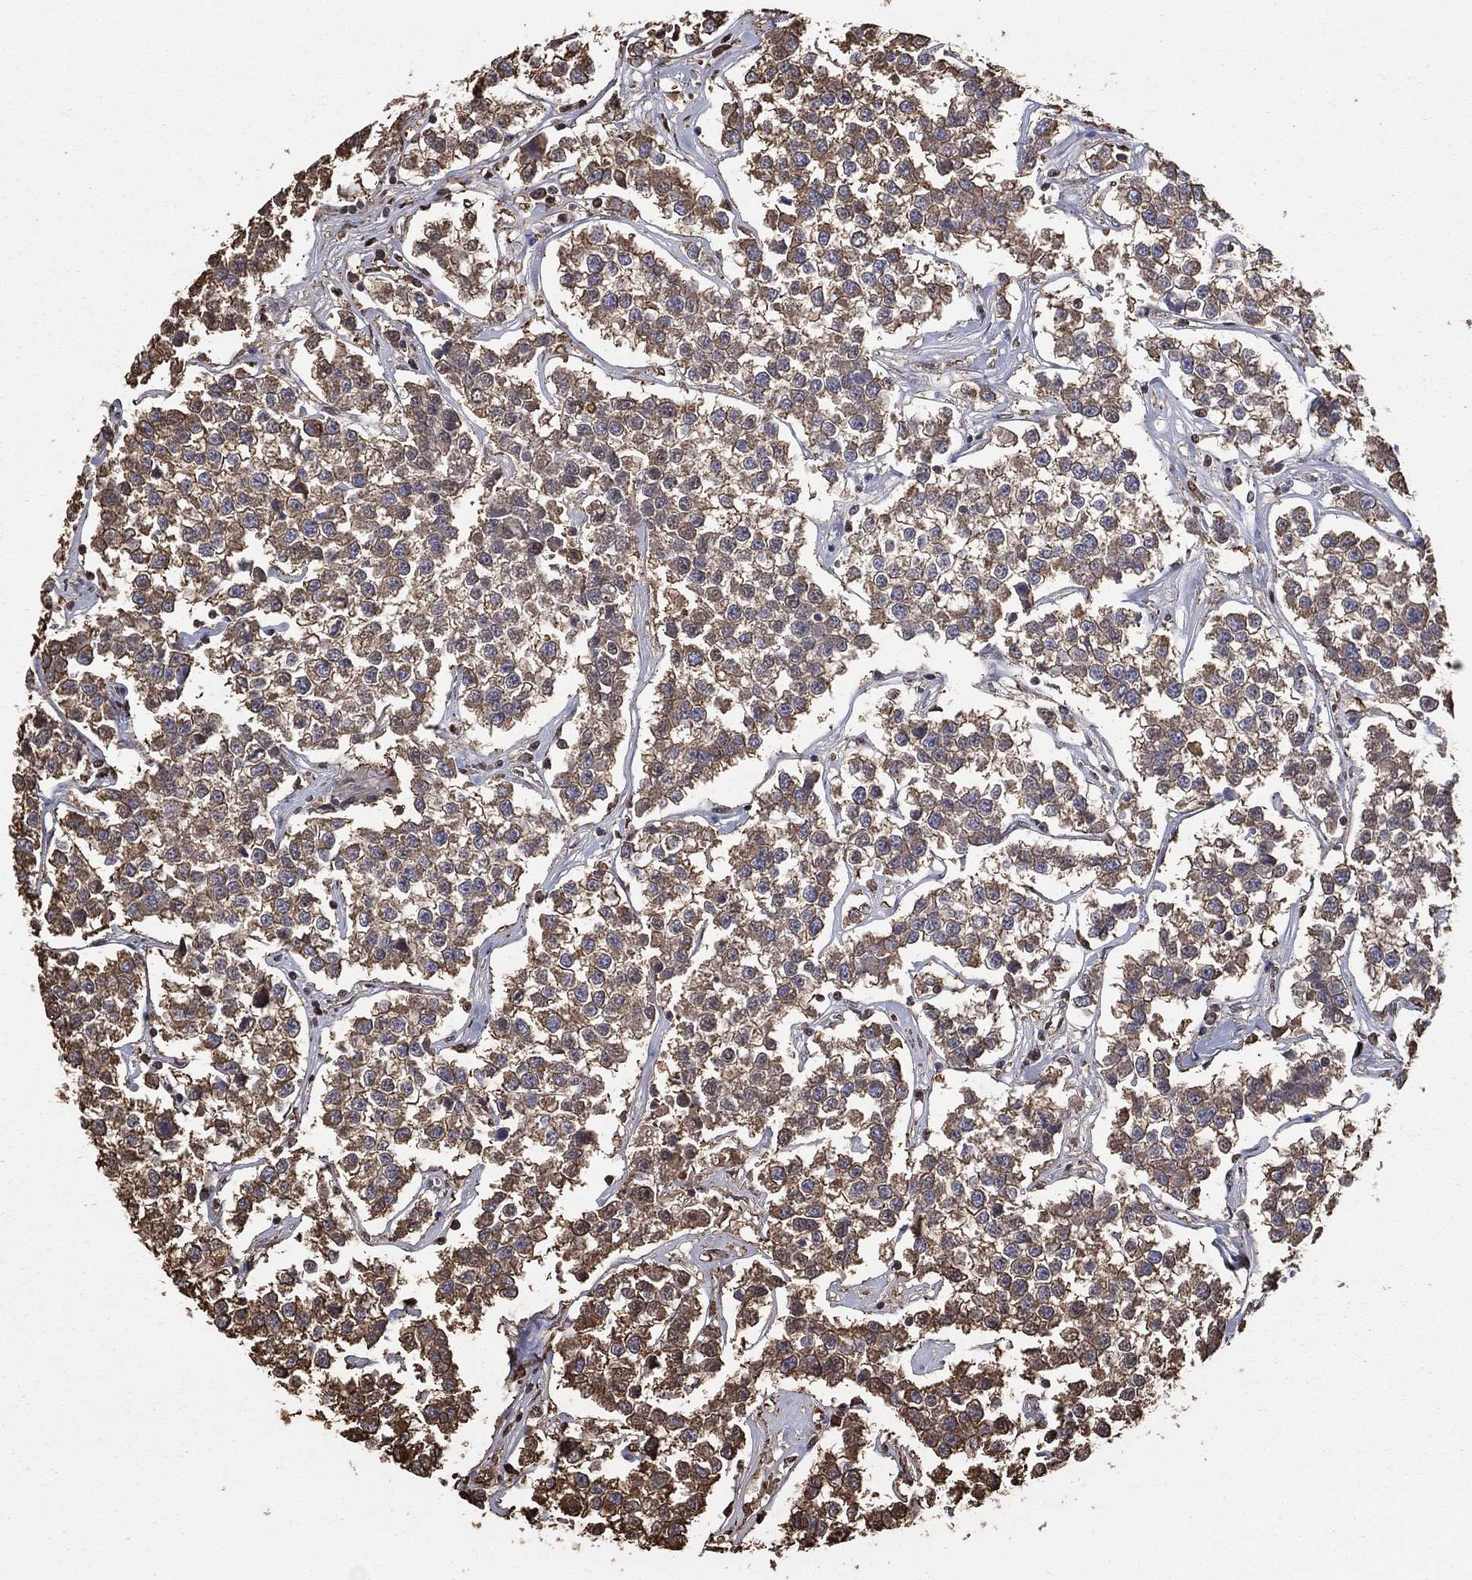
{"staining": {"intensity": "moderate", "quantity": "25%-75%", "location": "cytoplasmic/membranous"}, "tissue": "testis cancer", "cell_type": "Tumor cells", "image_type": "cancer", "snomed": [{"axis": "morphology", "description": "Seminoma, NOS"}, {"axis": "topography", "description": "Testis"}], "caption": "Human testis cancer (seminoma) stained with a protein marker exhibits moderate staining in tumor cells.", "gene": "GAPDH", "patient": {"sex": "male", "age": 59}}